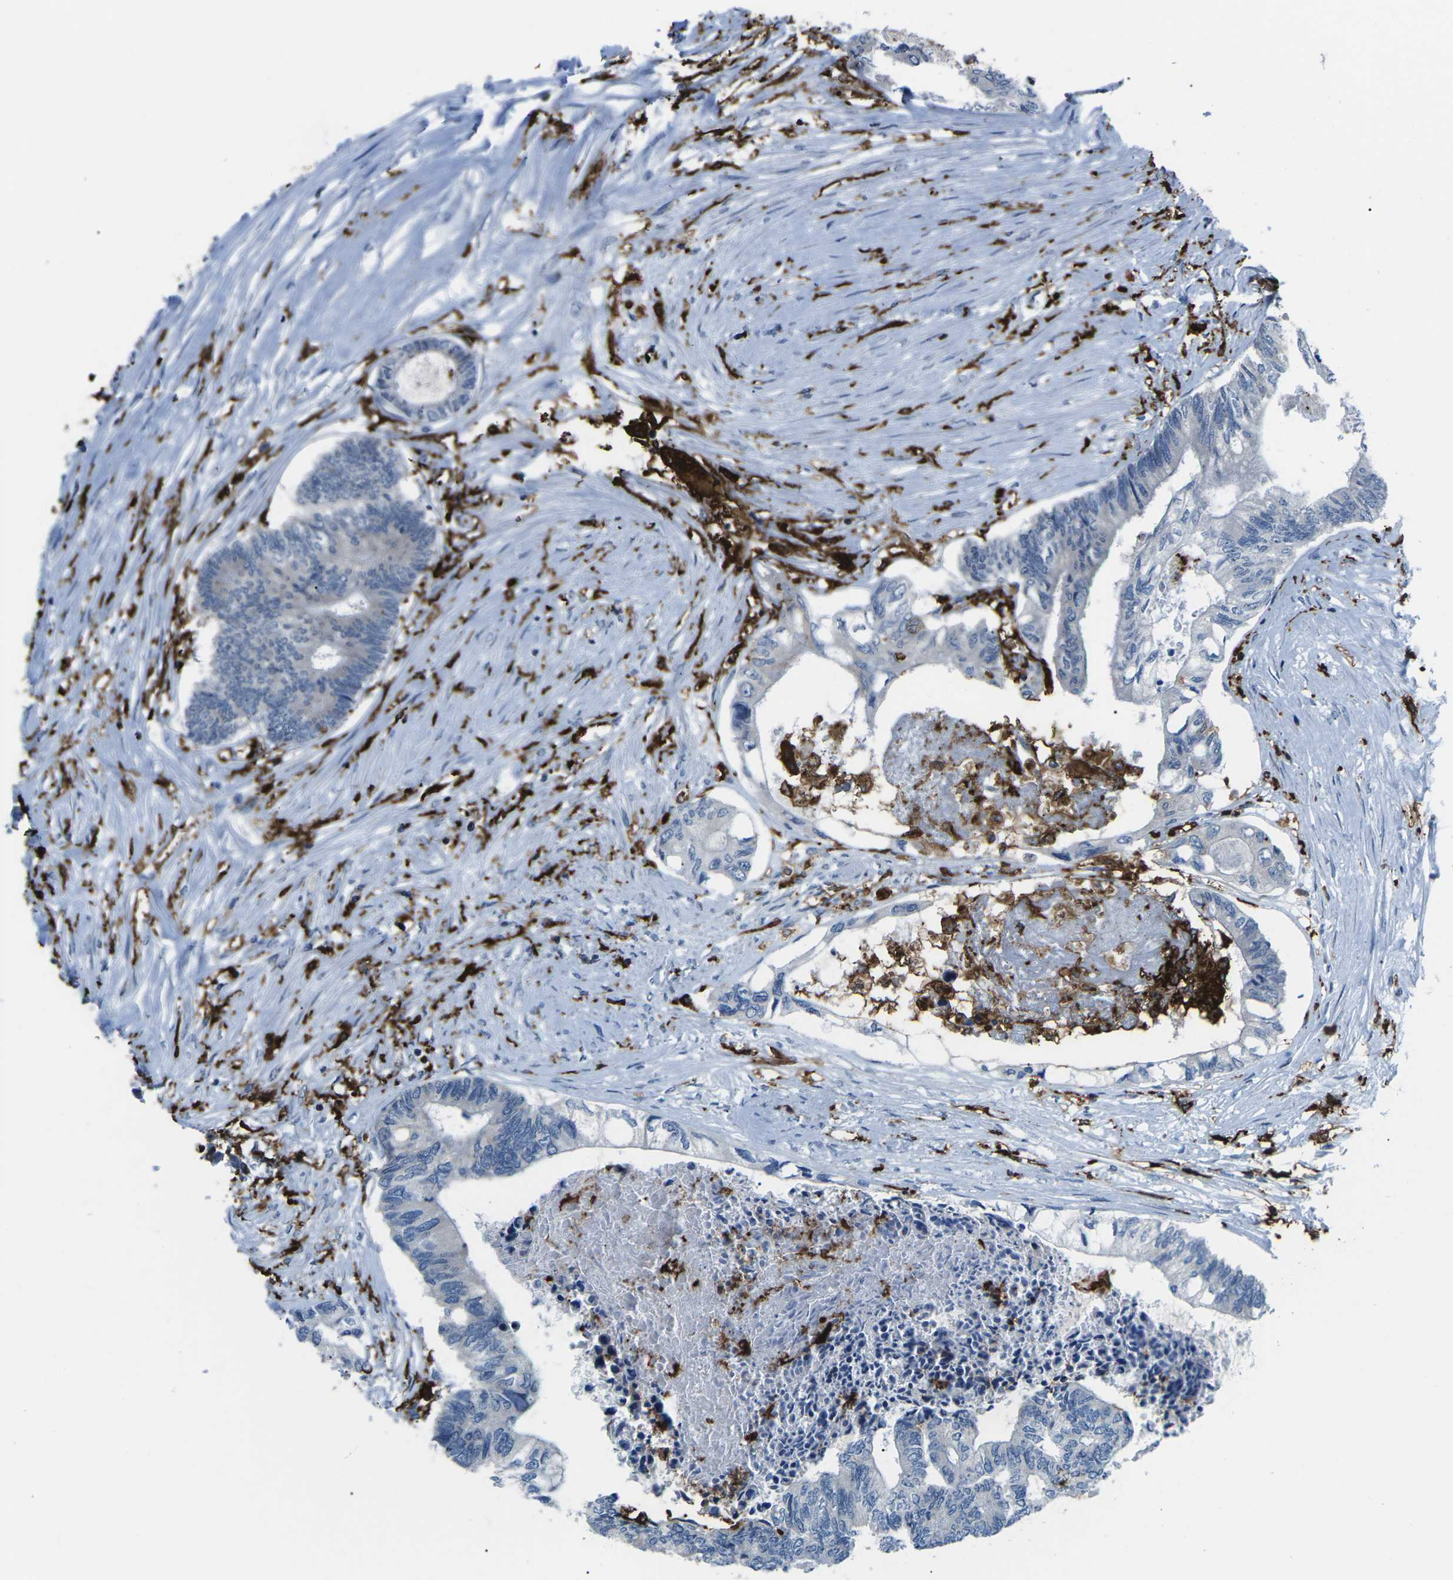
{"staining": {"intensity": "negative", "quantity": "none", "location": "none"}, "tissue": "colorectal cancer", "cell_type": "Tumor cells", "image_type": "cancer", "snomed": [{"axis": "morphology", "description": "Adenocarcinoma, NOS"}, {"axis": "topography", "description": "Rectum"}], "caption": "Colorectal cancer was stained to show a protein in brown. There is no significant expression in tumor cells.", "gene": "PTPN1", "patient": {"sex": "male", "age": 63}}